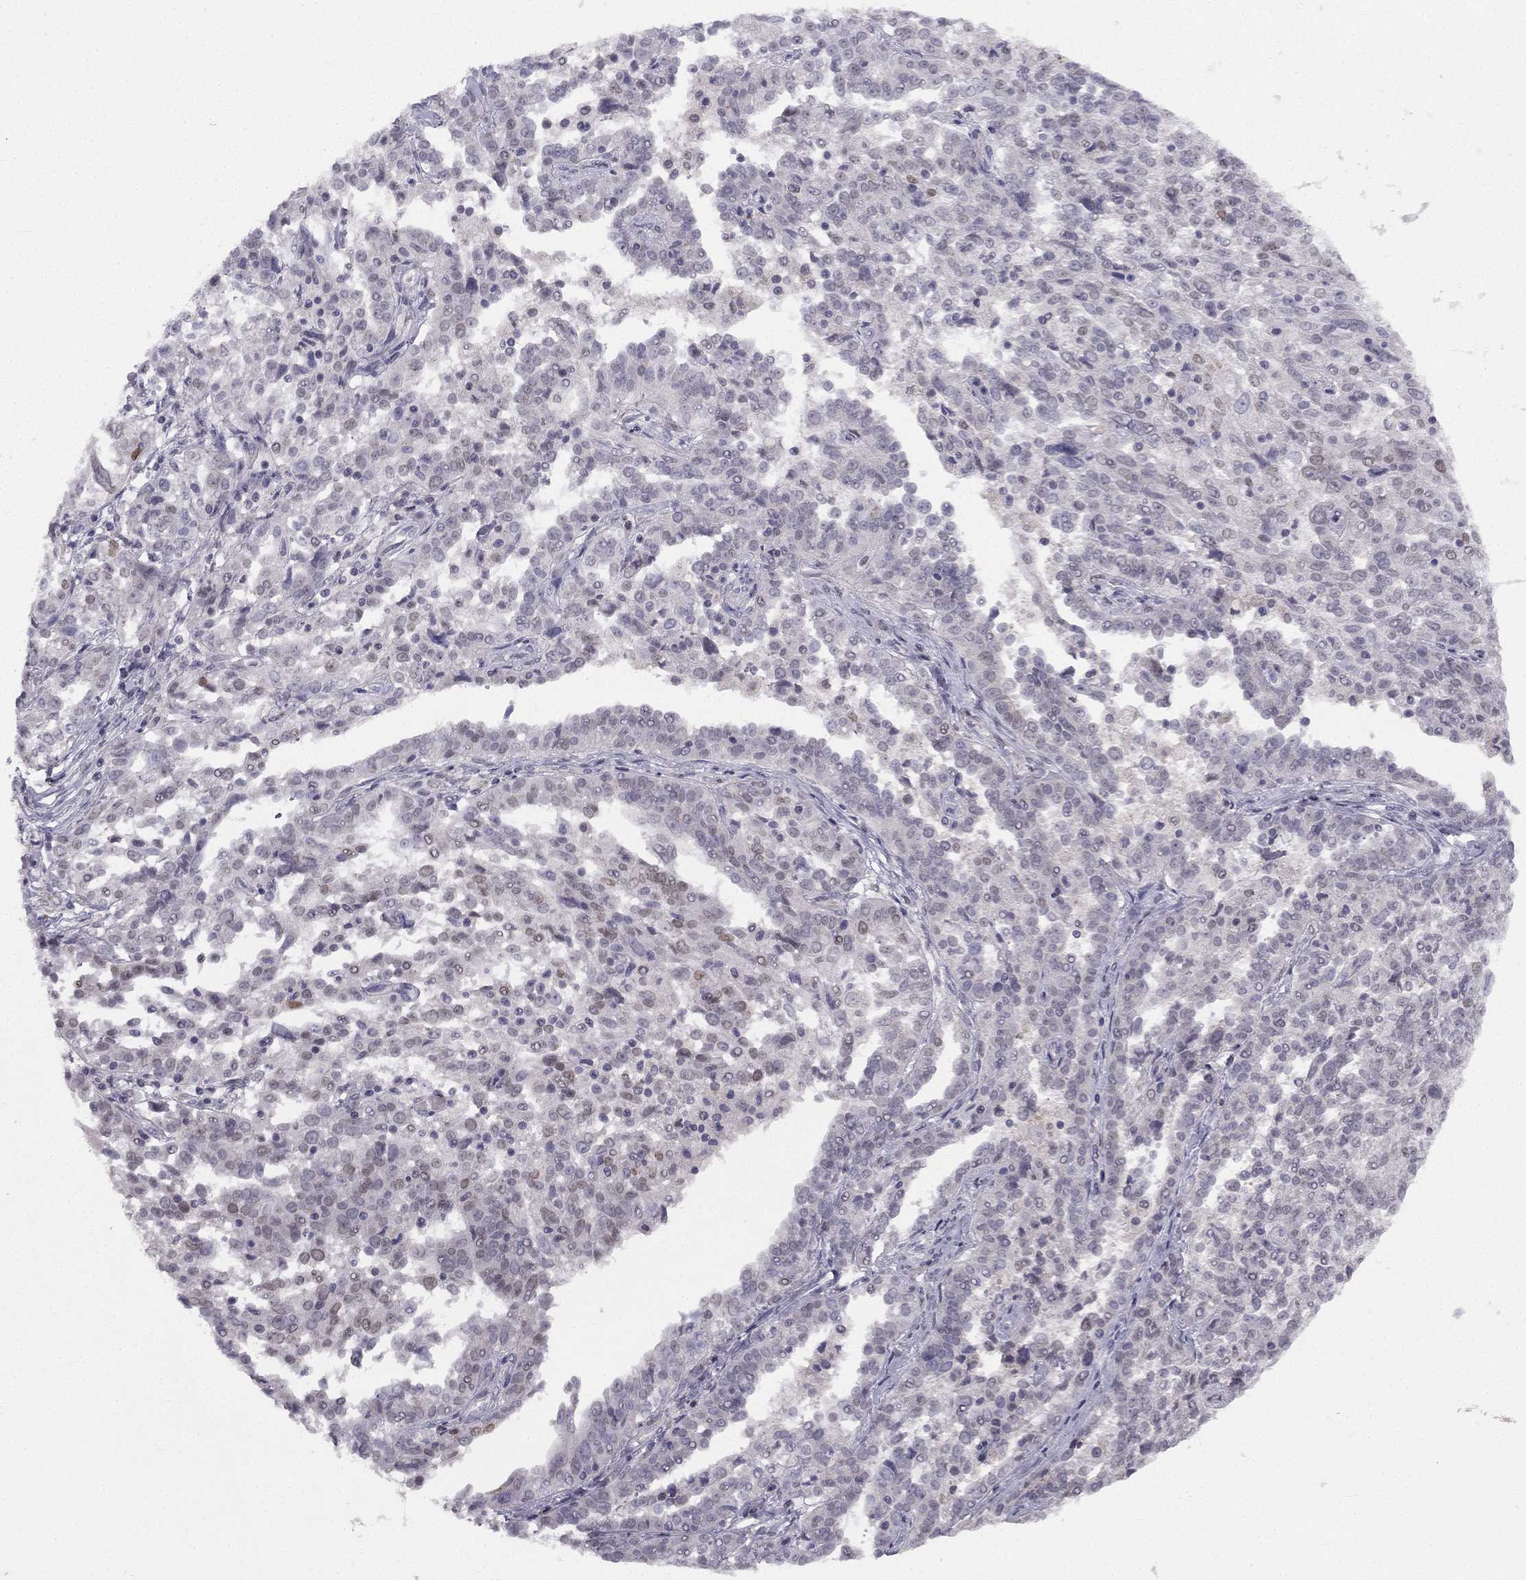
{"staining": {"intensity": "weak", "quantity": "<25%", "location": "nuclear"}, "tissue": "ovarian cancer", "cell_type": "Tumor cells", "image_type": "cancer", "snomed": [{"axis": "morphology", "description": "Cystadenocarcinoma, serous, NOS"}, {"axis": "topography", "description": "Ovary"}], "caption": "Human ovarian cancer stained for a protein using immunohistochemistry (IHC) shows no expression in tumor cells.", "gene": "TRPS1", "patient": {"sex": "female", "age": 67}}